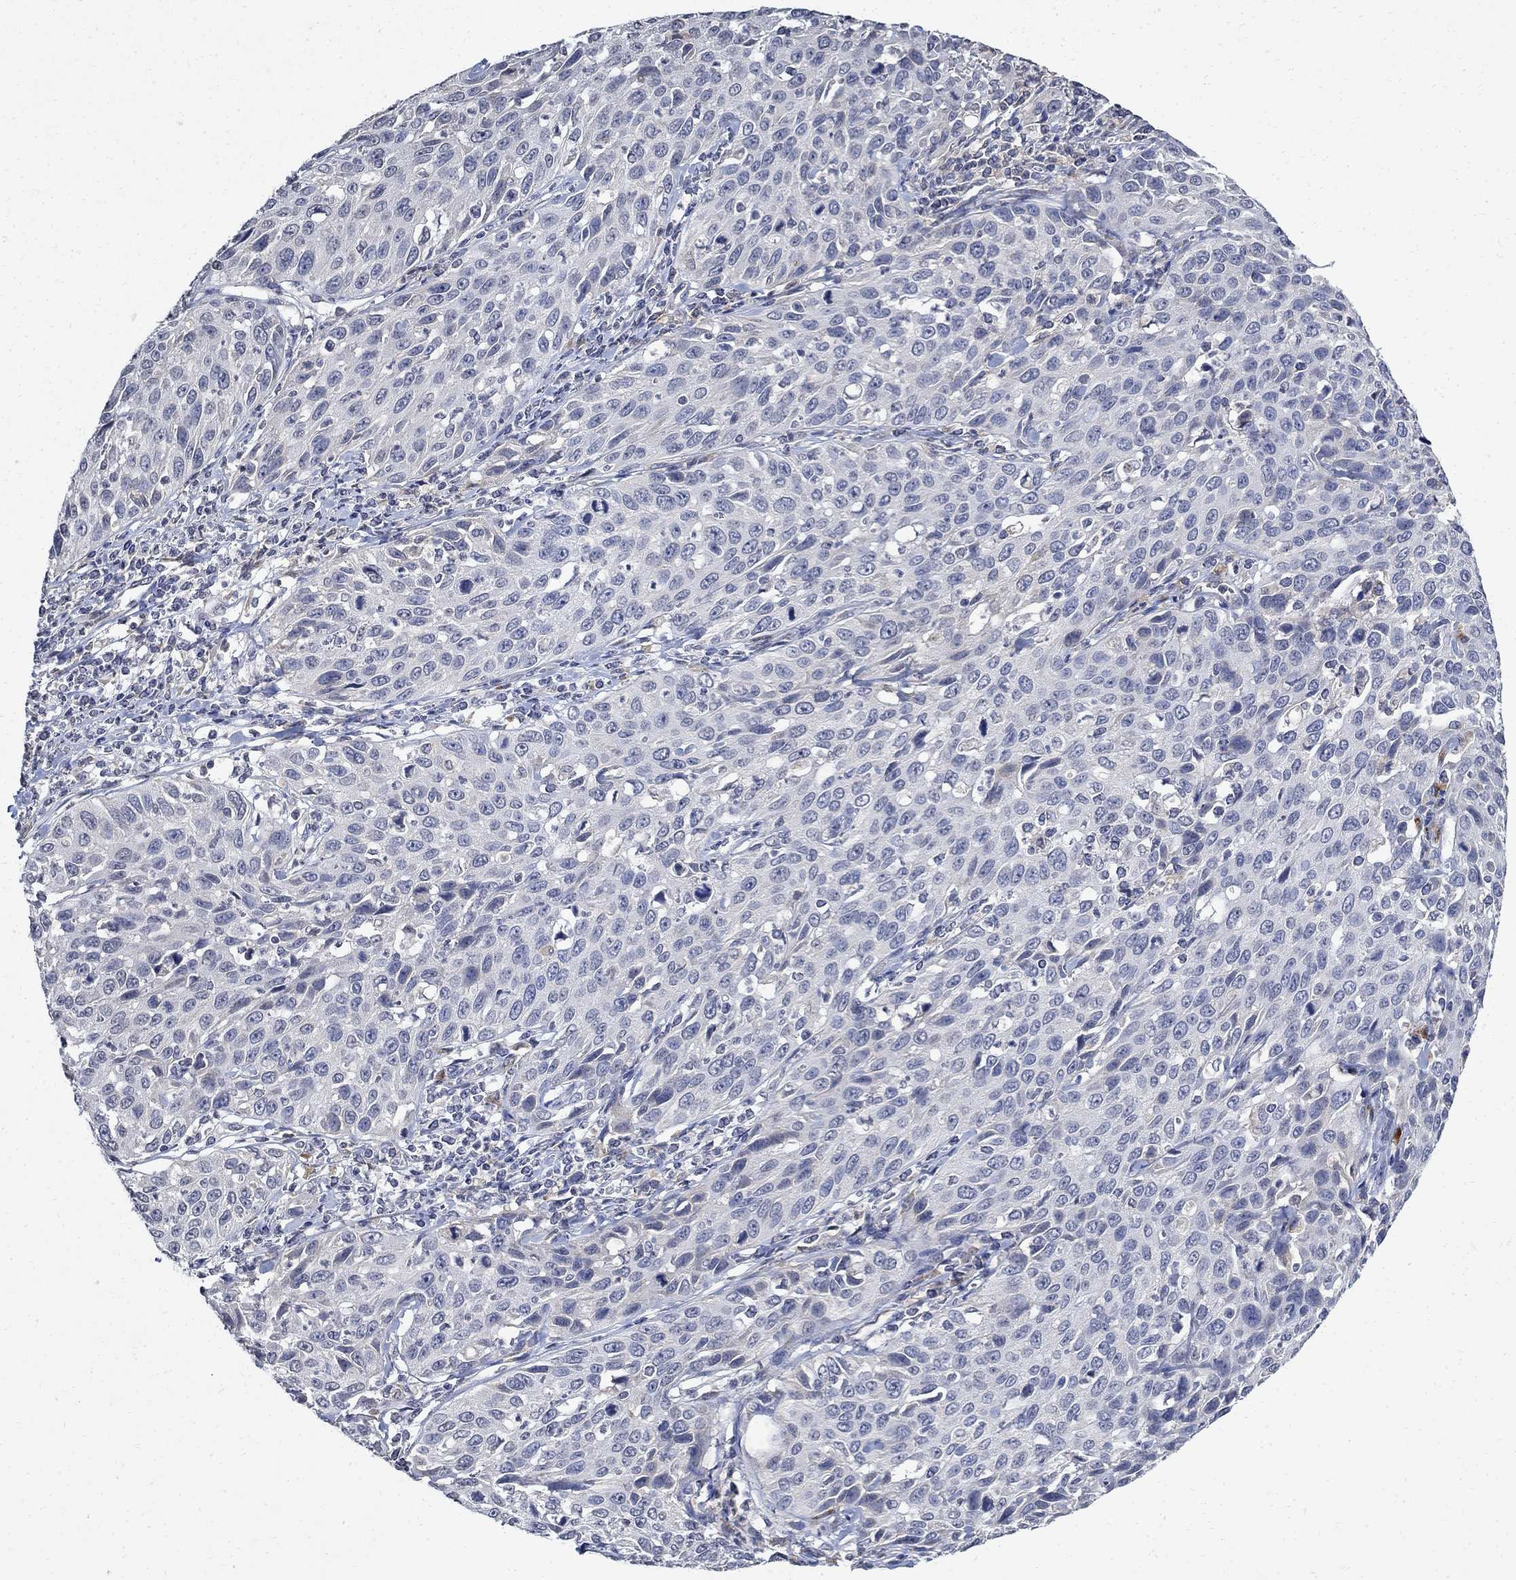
{"staining": {"intensity": "negative", "quantity": "none", "location": "none"}, "tissue": "cervical cancer", "cell_type": "Tumor cells", "image_type": "cancer", "snomed": [{"axis": "morphology", "description": "Squamous cell carcinoma, NOS"}, {"axis": "topography", "description": "Cervix"}], "caption": "Immunohistochemistry micrograph of human cervical cancer (squamous cell carcinoma) stained for a protein (brown), which demonstrates no staining in tumor cells. The staining was performed using DAB to visualize the protein expression in brown, while the nuclei were stained in blue with hematoxylin (Magnification: 20x).", "gene": "TMEM169", "patient": {"sex": "female", "age": 26}}